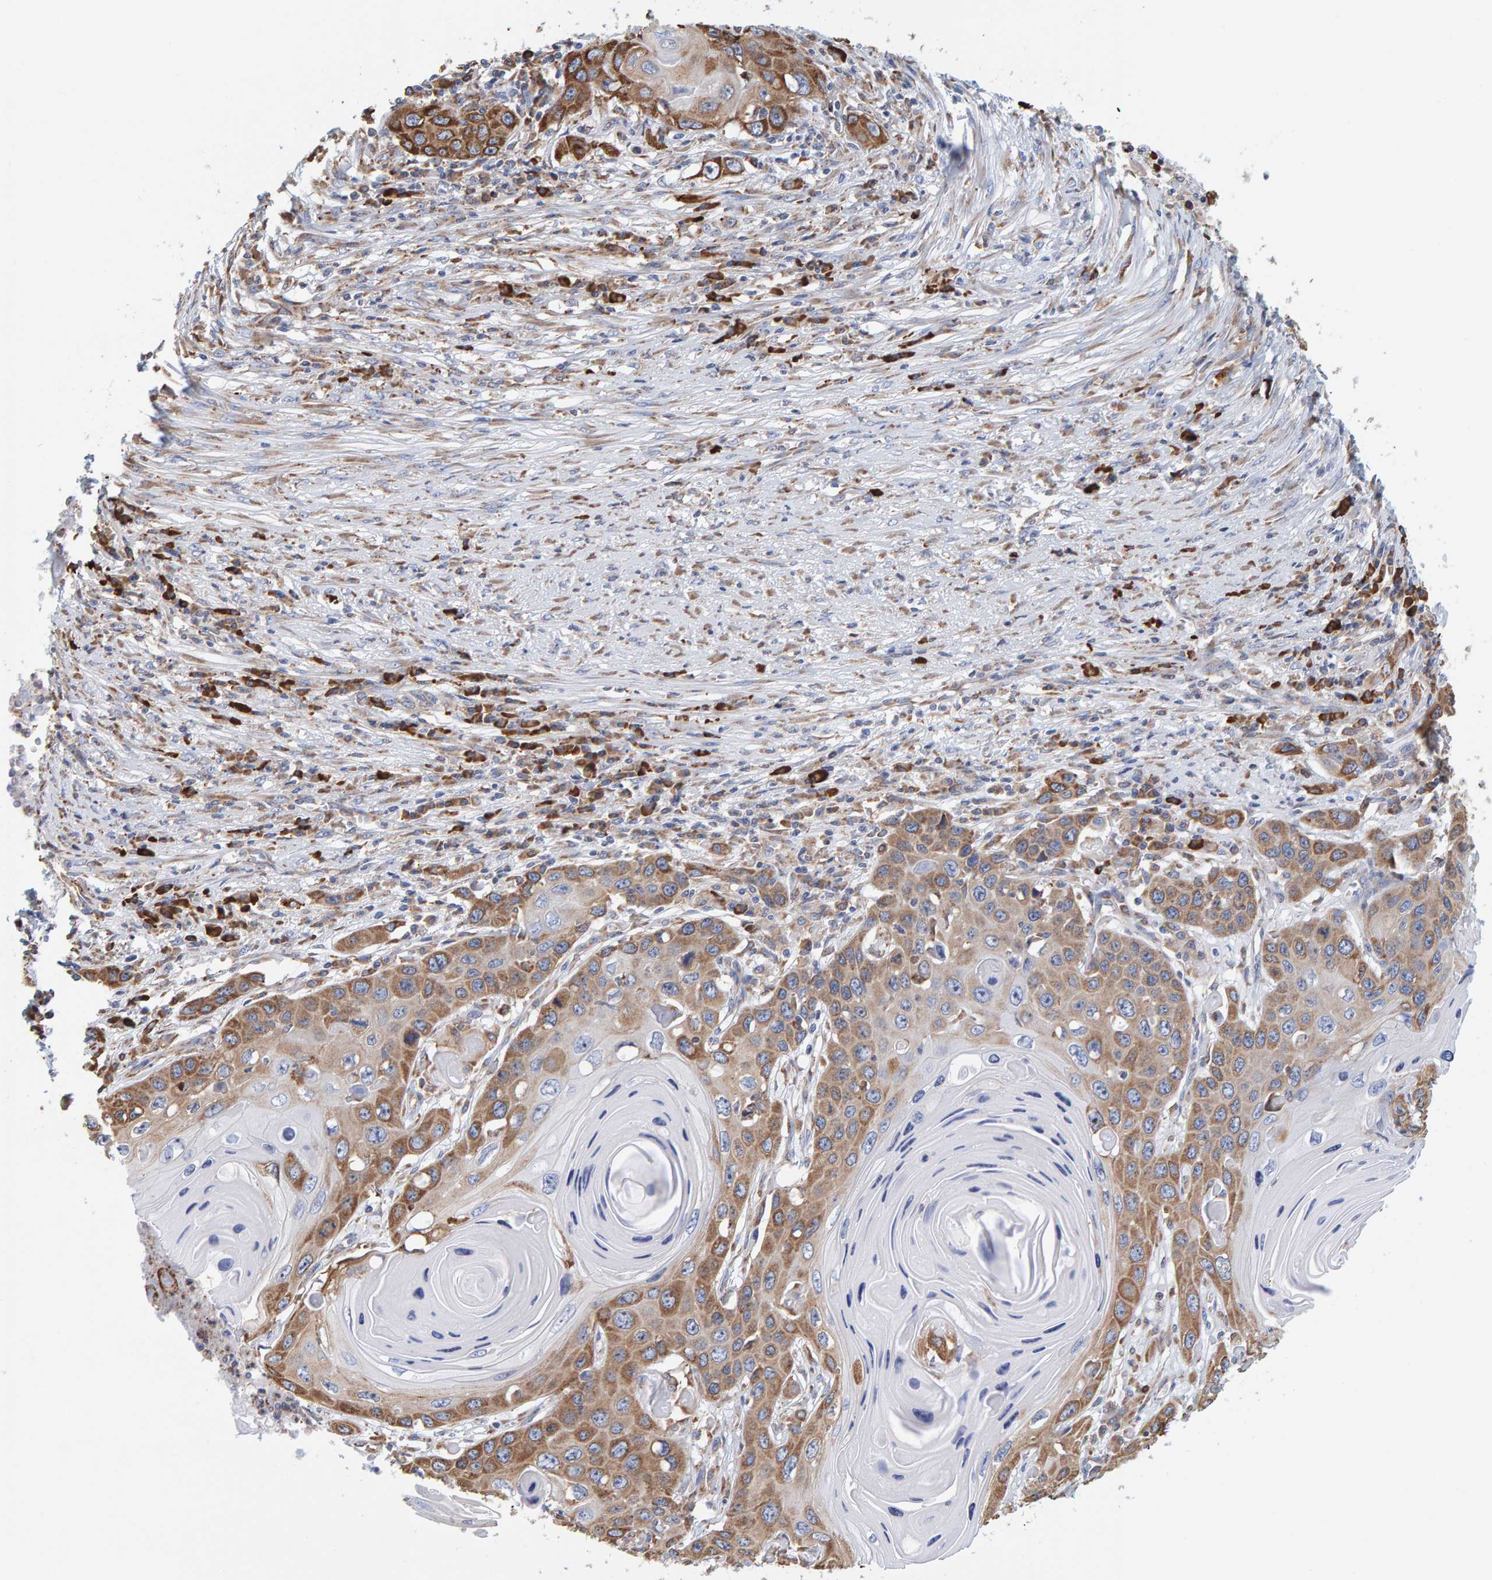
{"staining": {"intensity": "moderate", "quantity": "25%-75%", "location": "cytoplasmic/membranous"}, "tissue": "skin cancer", "cell_type": "Tumor cells", "image_type": "cancer", "snomed": [{"axis": "morphology", "description": "Squamous cell carcinoma, NOS"}, {"axis": "topography", "description": "Skin"}], "caption": "Skin cancer (squamous cell carcinoma) was stained to show a protein in brown. There is medium levels of moderate cytoplasmic/membranous staining in approximately 25%-75% of tumor cells.", "gene": "SGPL1", "patient": {"sex": "male", "age": 55}}